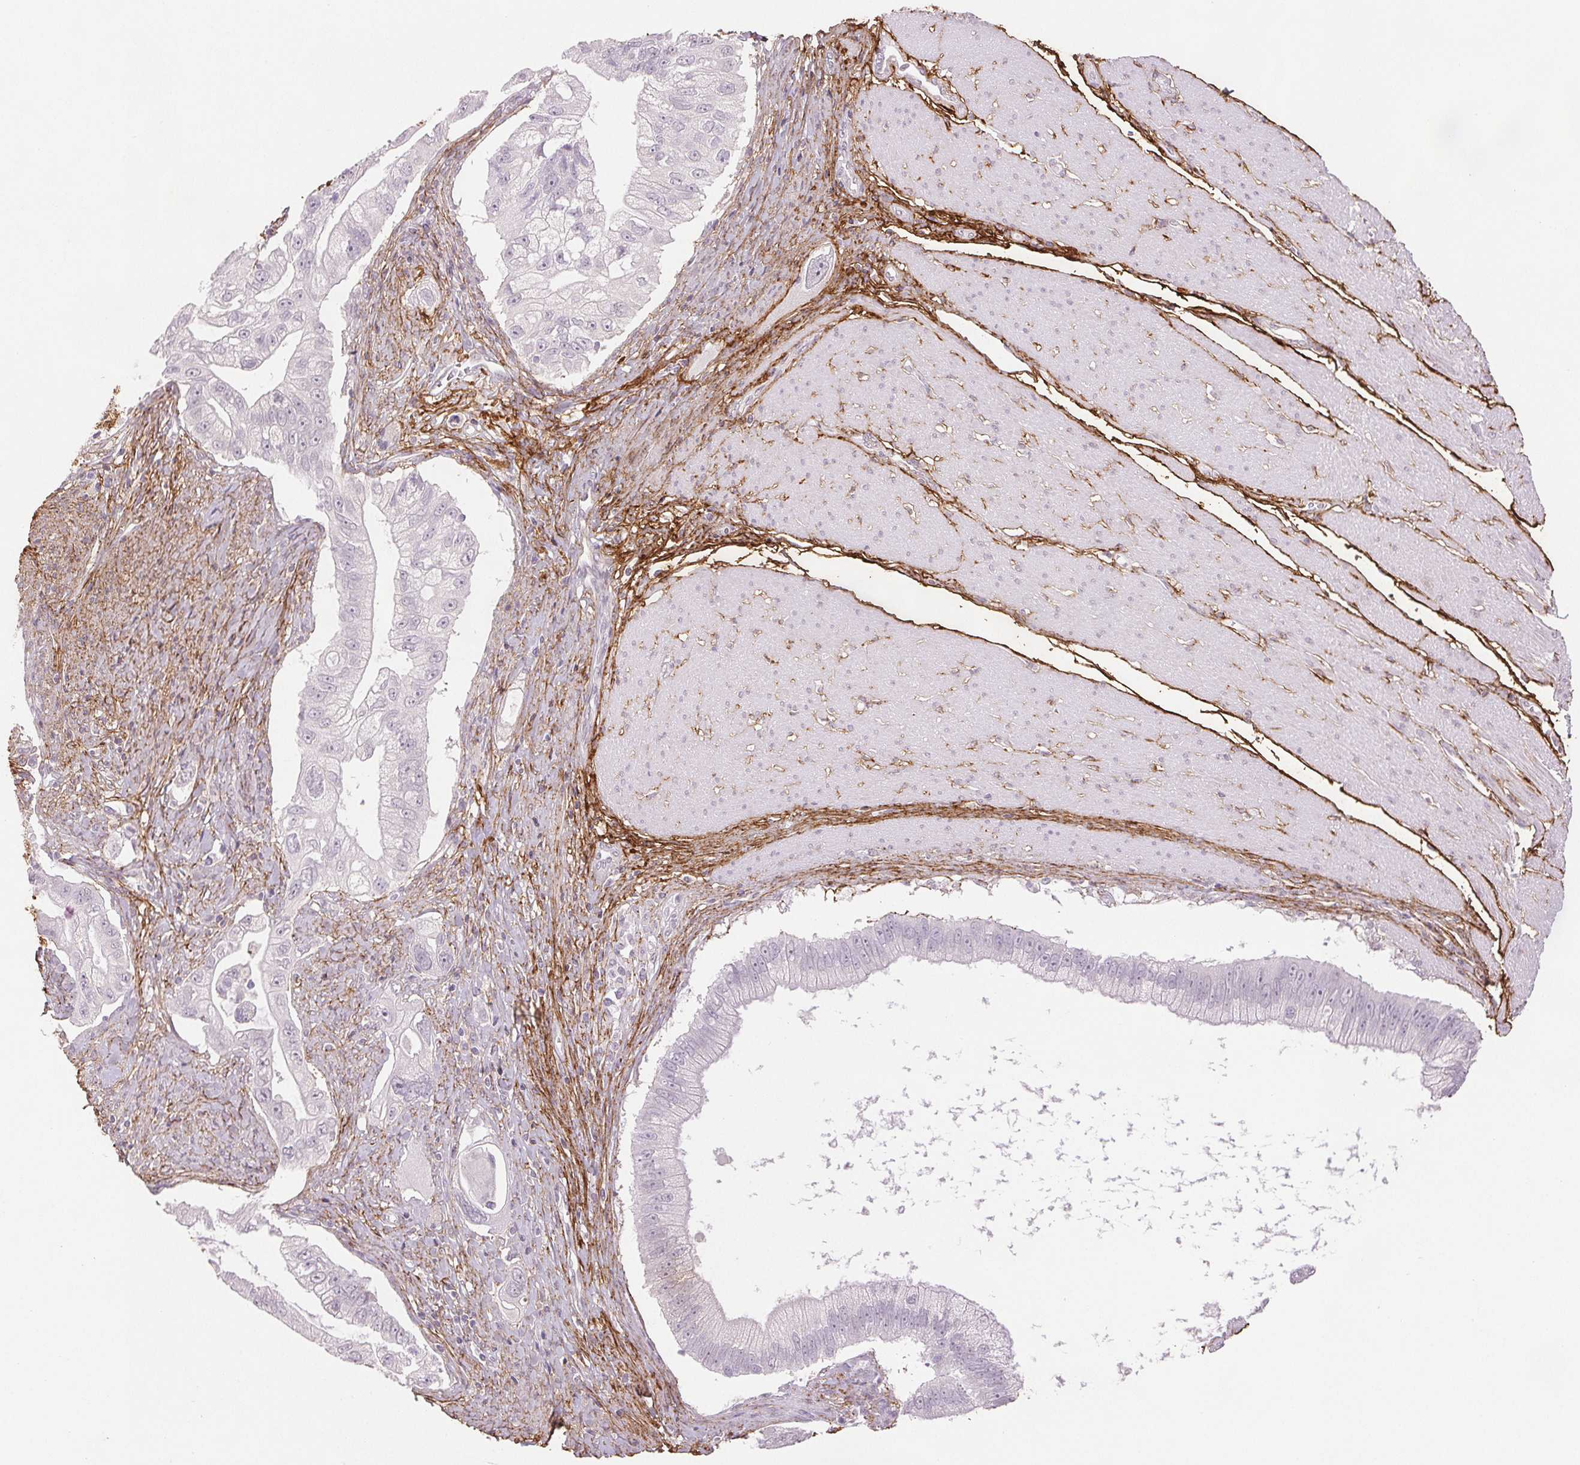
{"staining": {"intensity": "negative", "quantity": "none", "location": "none"}, "tissue": "pancreatic cancer", "cell_type": "Tumor cells", "image_type": "cancer", "snomed": [{"axis": "morphology", "description": "Adenocarcinoma, NOS"}, {"axis": "topography", "description": "Pancreas"}], "caption": "Histopathology image shows no protein positivity in tumor cells of pancreatic cancer (adenocarcinoma) tissue.", "gene": "FBN1", "patient": {"sex": "male", "age": 70}}